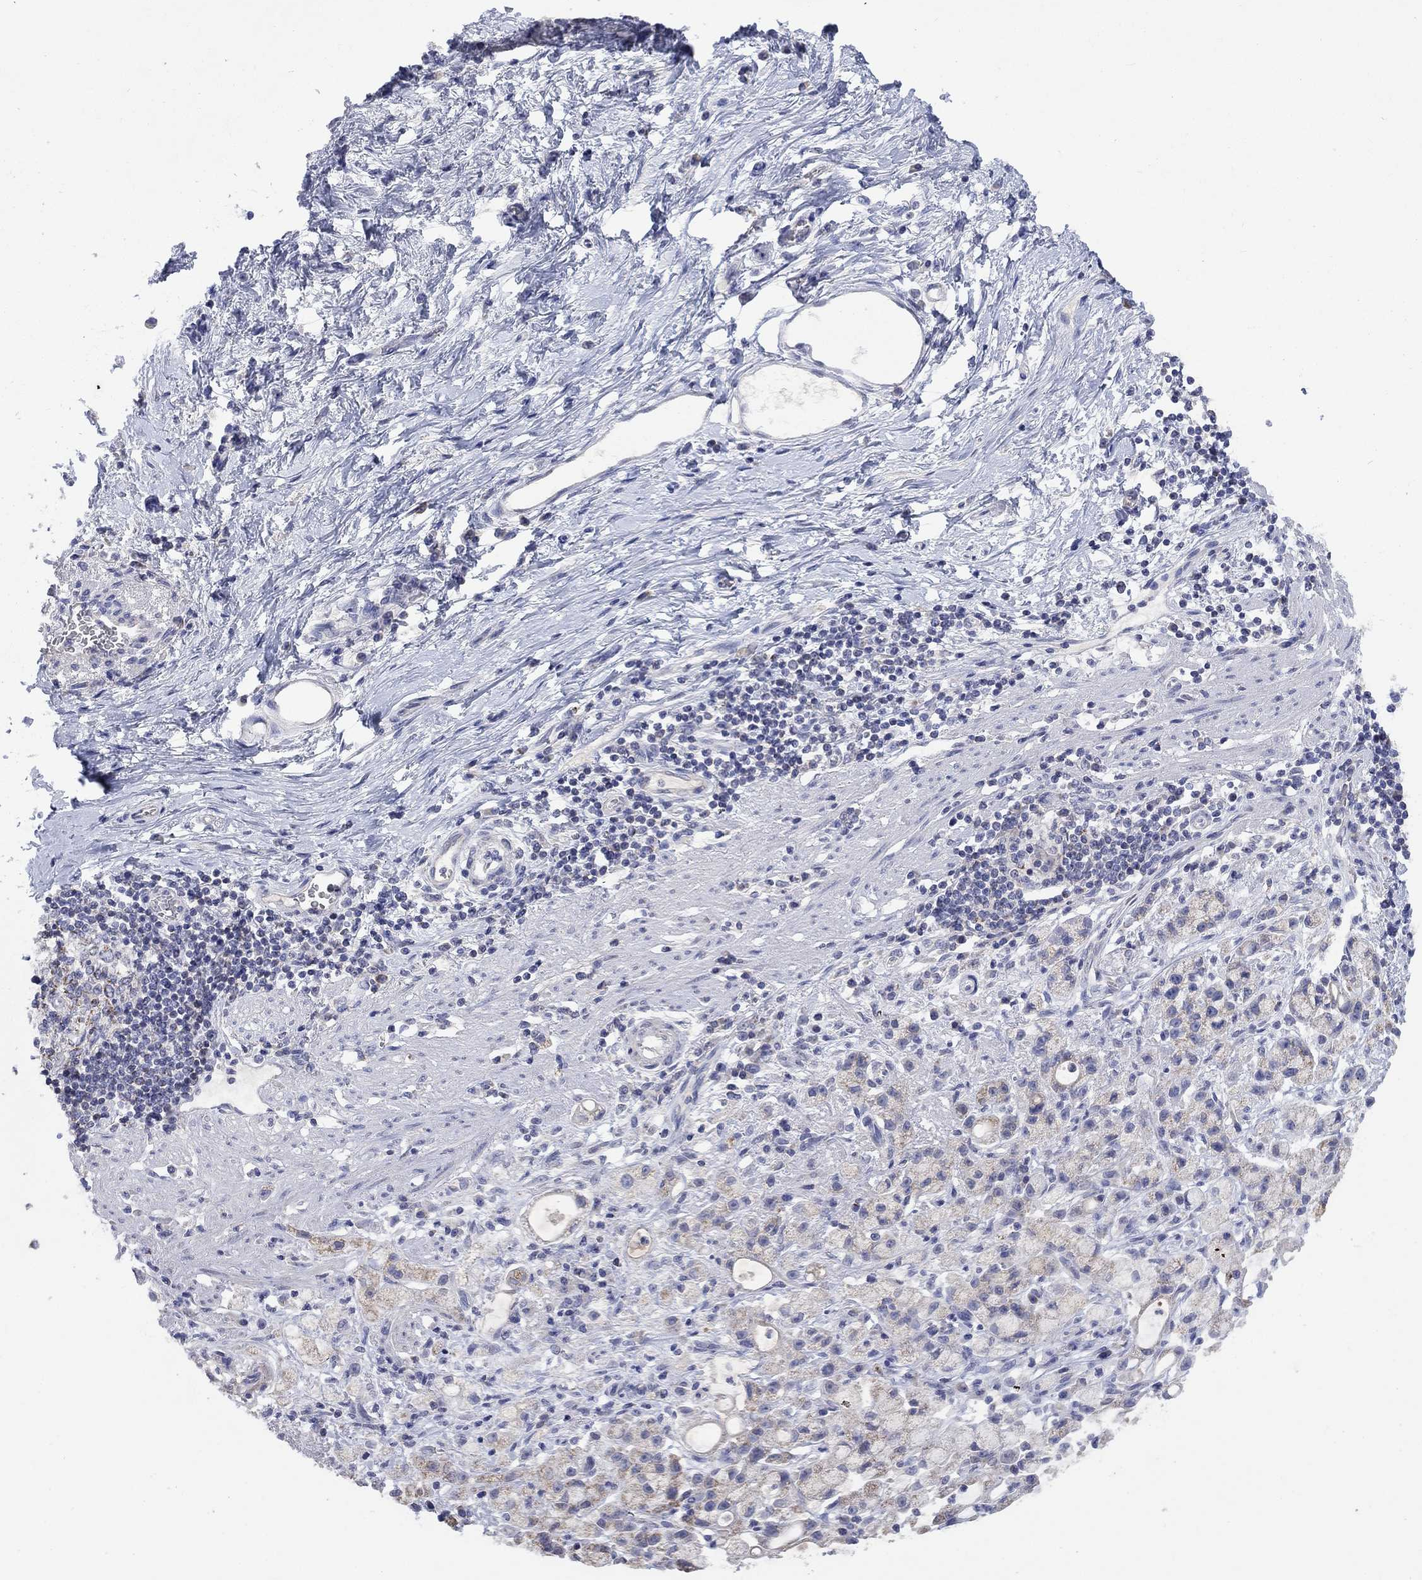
{"staining": {"intensity": "weak", "quantity": ">75%", "location": "cytoplasmic/membranous"}, "tissue": "stomach cancer", "cell_type": "Tumor cells", "image_type": "cancer", "snomed": [{"axis": "morphology", "description": "Adenocarcinoma, NOS"}, {"axis": "topography", "description": "Stomach"}], "caption": "Adenocarcinoma (stomach) stained with a brown dye reveals weak cytoplasmic/membranous positive positivity in about >75% of tumor cells.", "gene": "CLVS1", "patient": {"sex": "male", "age": 58}}